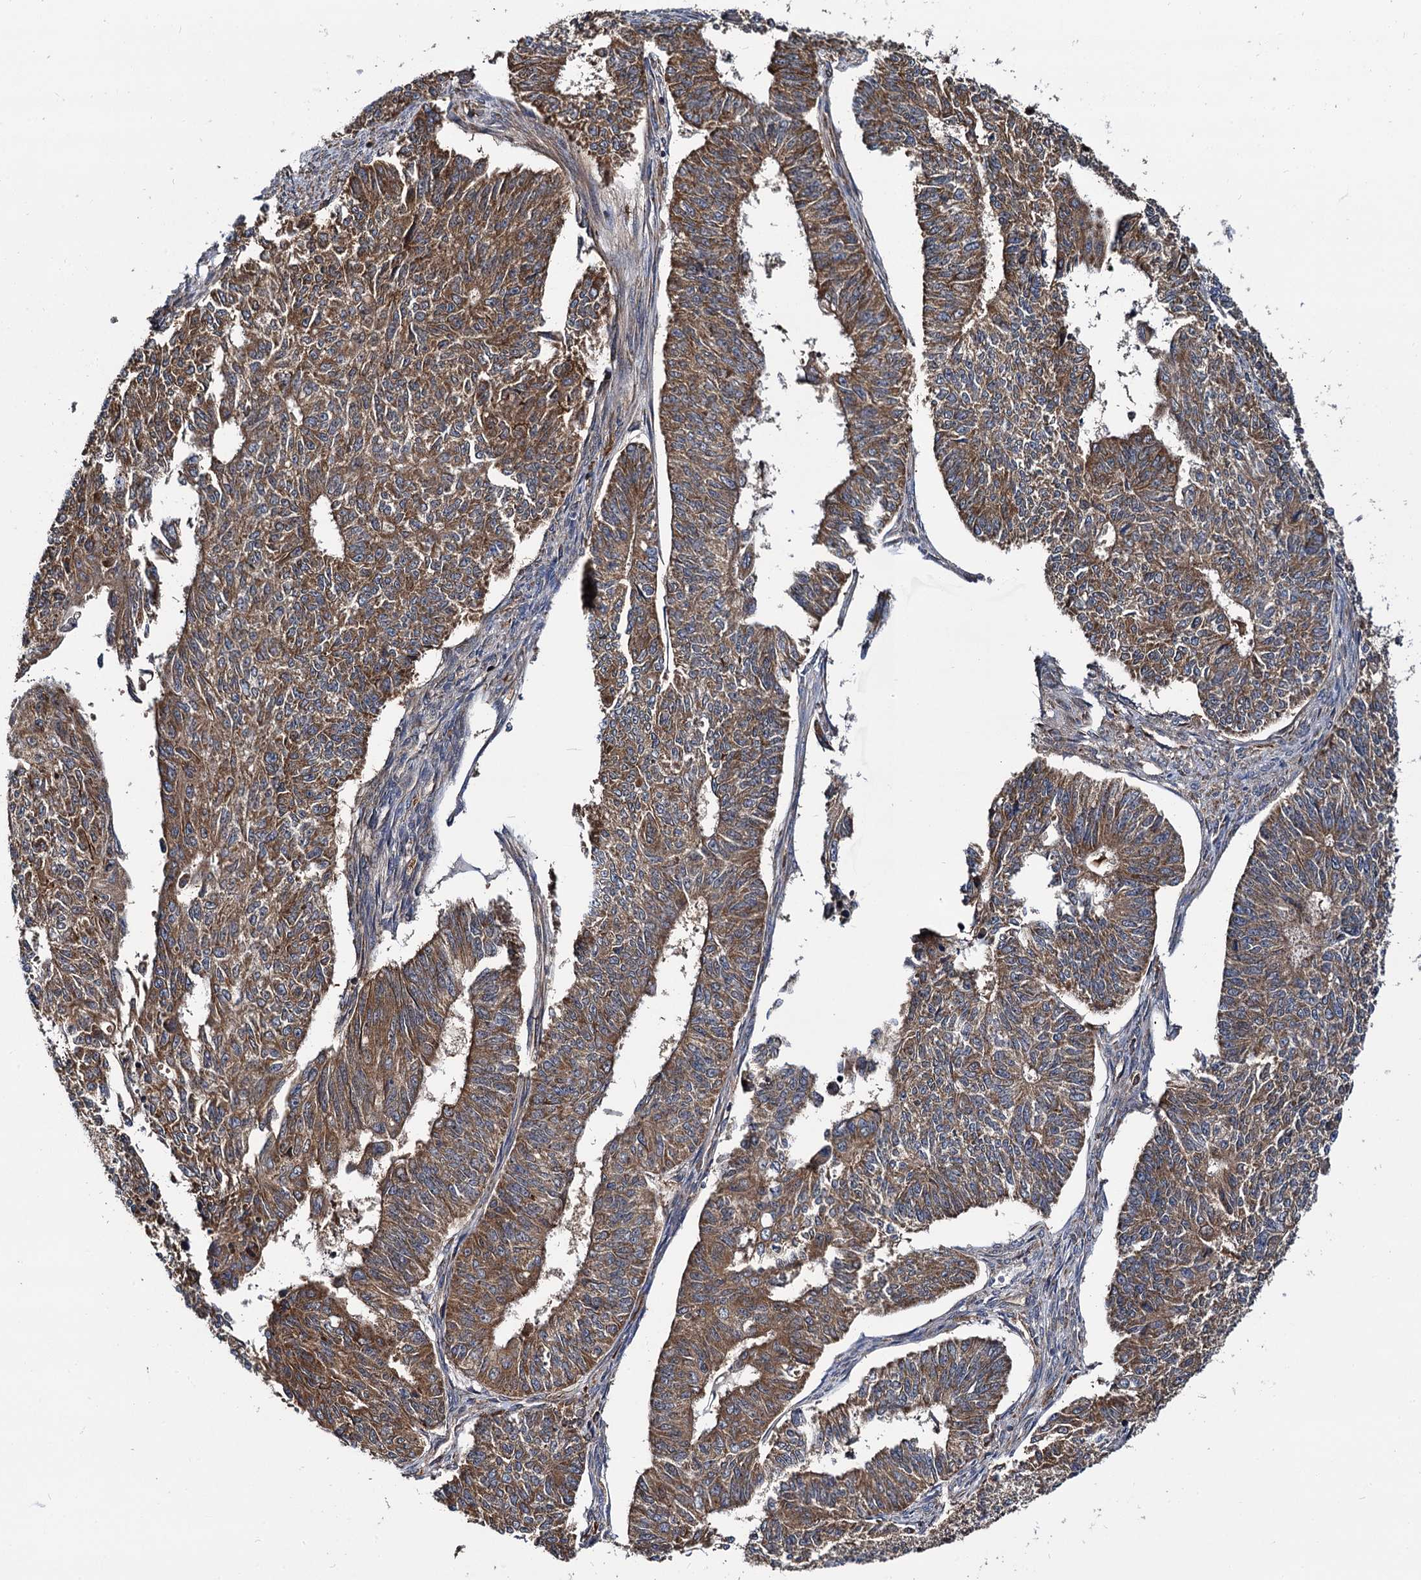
{"staining": {"intensity": "moderate", "quantity": ">75%", "location": "cytoplasmic/membranous"}, "tissue": "endometrial cancer", "cell_type": "Tumor cells", "image_type": "cancer", "snomed": [{"axis": "morphology", "description": "Adenocarcinoma, NOS"}, {"axis": "topography", "description": "Endometrium"}], "caption": "Moderate cytoplasmic/membranous positivity is appreciated in approximately >75% of tumor cells in endometrial cancer (adenocarcinoma).", "gene": "UFM1", "patient": {"sex": "female", "age": 32}}